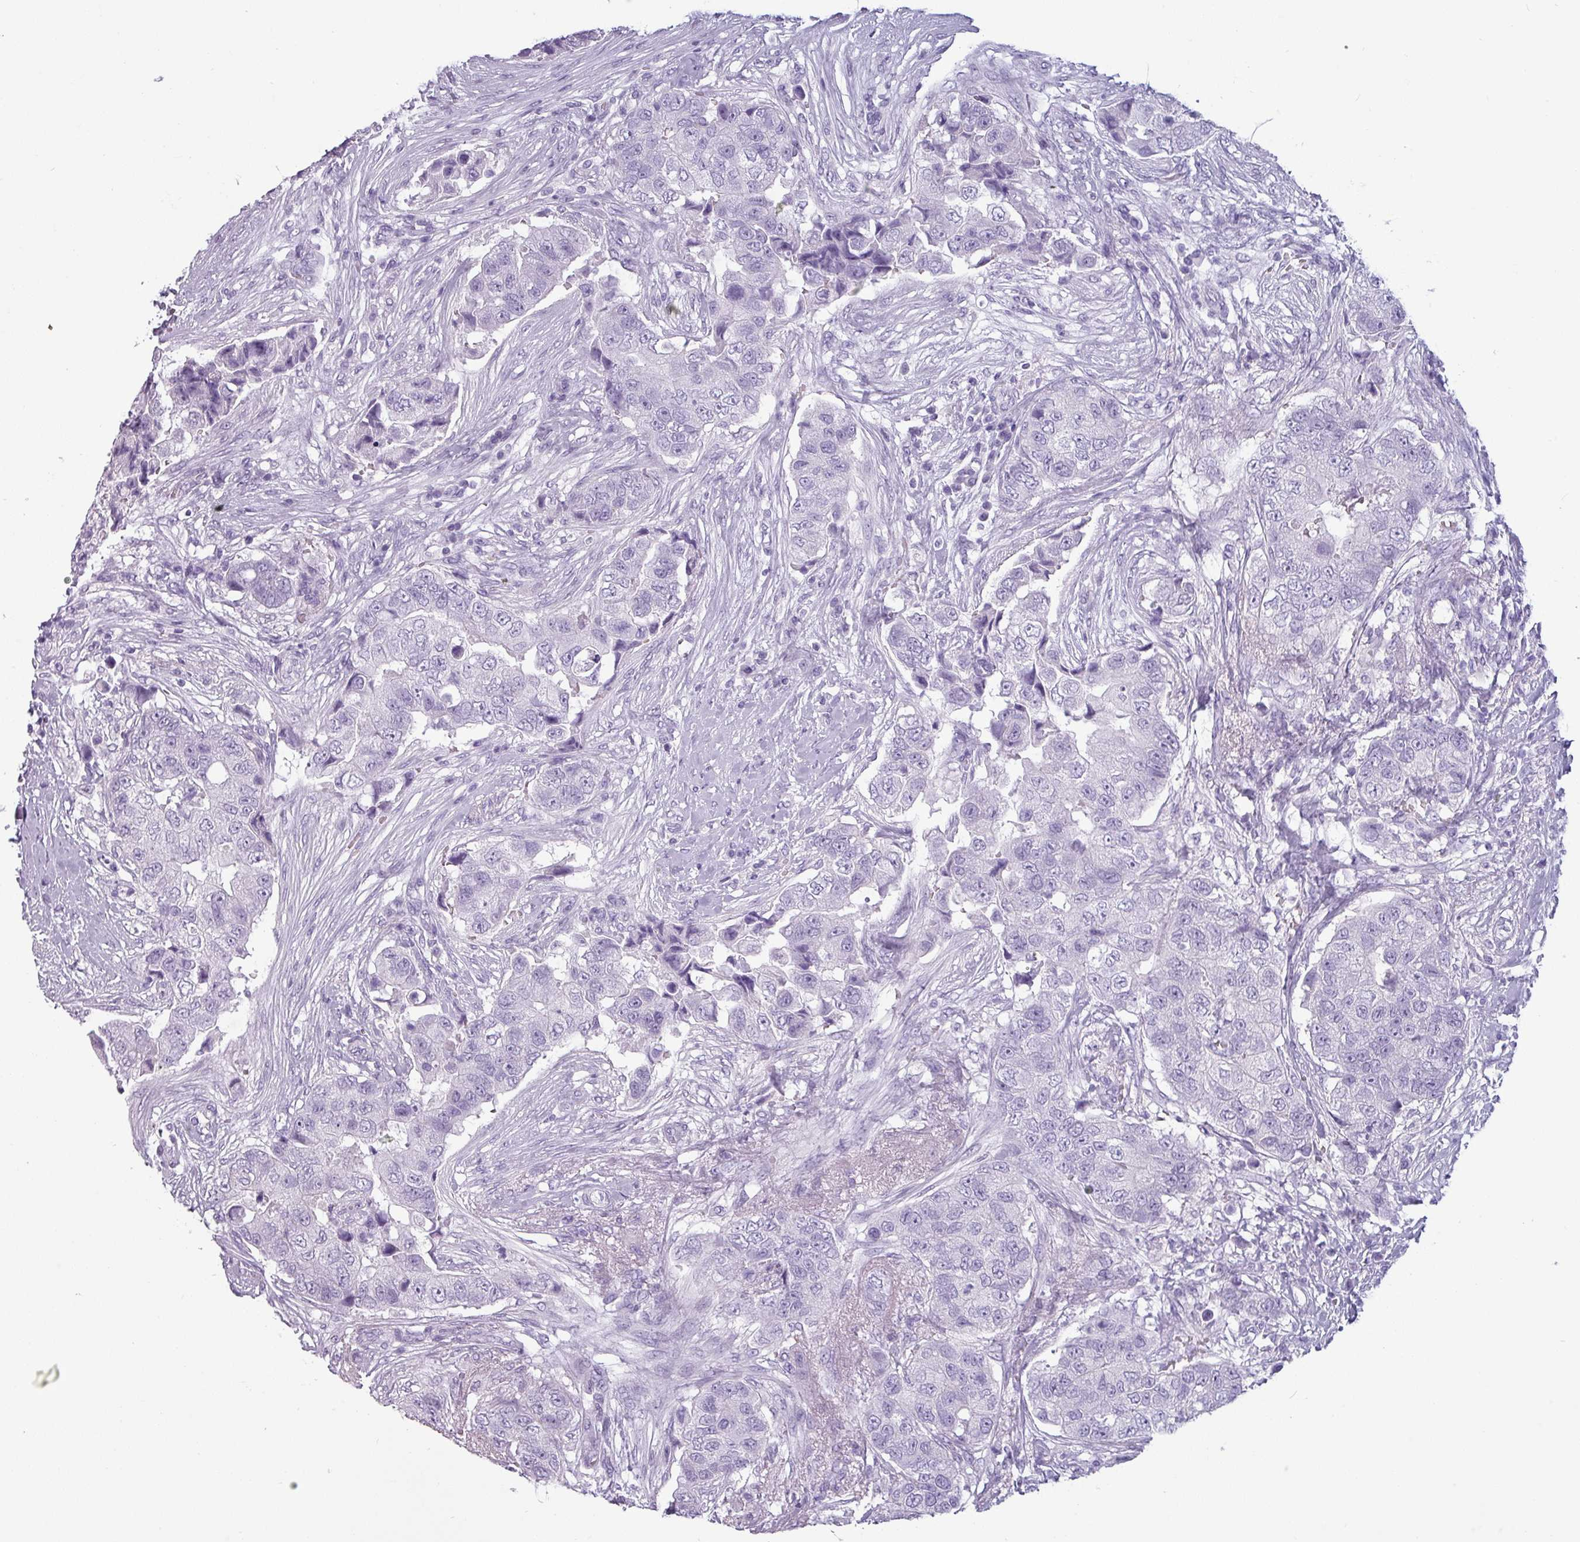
{"staining": {"intensity": "negative", "quantity": "none", "location": "none"}, "tissue": "breast cancer", "cell_type": "Tumor cells", "image_type": "cancer", "snomed": [{"axis": "morphology", "description": "Normal tissue, NOS"}, {"axis": "morphology", "description": "Duct carcinoma"}, {"axis": "topography", "description": "Breast"}], "caption": "Immunohistochemical staining of breast cancer (infiltrating ductal carcinoma) shows no significant staining in tumor cells. (DAB immunohistochemistry (IHC) visualized using brightfield microscopy, high magnification).", "gene": "CRYBB2", "patient": {"sex": "female", "age": 62}}